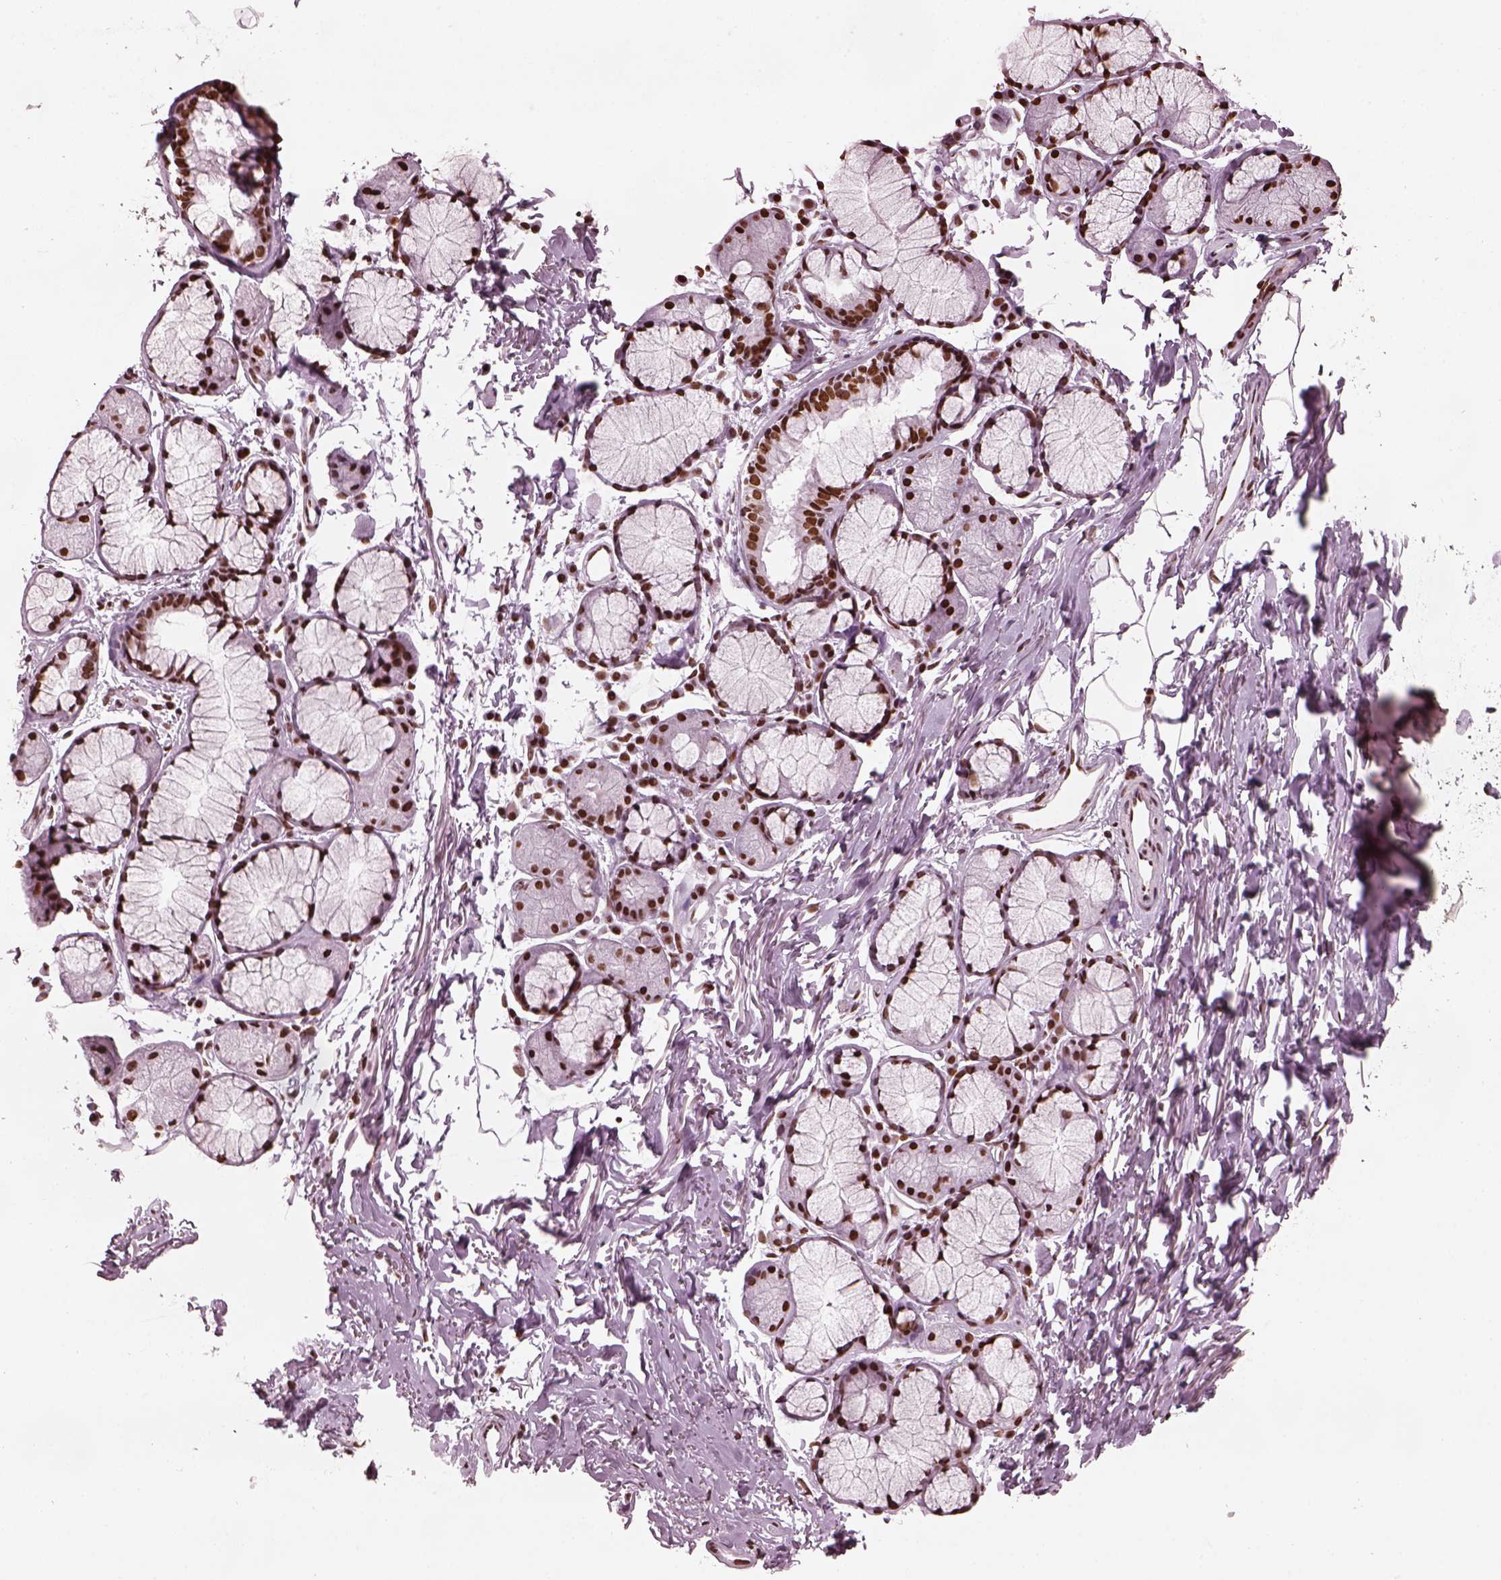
{"staining": {"intensity": "strong", "quantity": ">75%", "location": "nuclear"}, "tissue": "adipose tissue", "cell_type": "Adipocytes", "image_type": "normal", "snomed": [{"axis": "morphology", "description": "Normal tissue, NOS"}, {"axis": "topography", "description": "Cartilage tissue"}, {"axis": "topography", "description": "Bronchus"}], "caption": "Benign adipose tissue was stained to show a protein in brown. There is high levels of strong nuclear positivity in approximately >75% of adipocytes. Nuclei are stained in blue.", "gene": "CBFA2T3", "patient": {"sex": "female", "age": 79}}